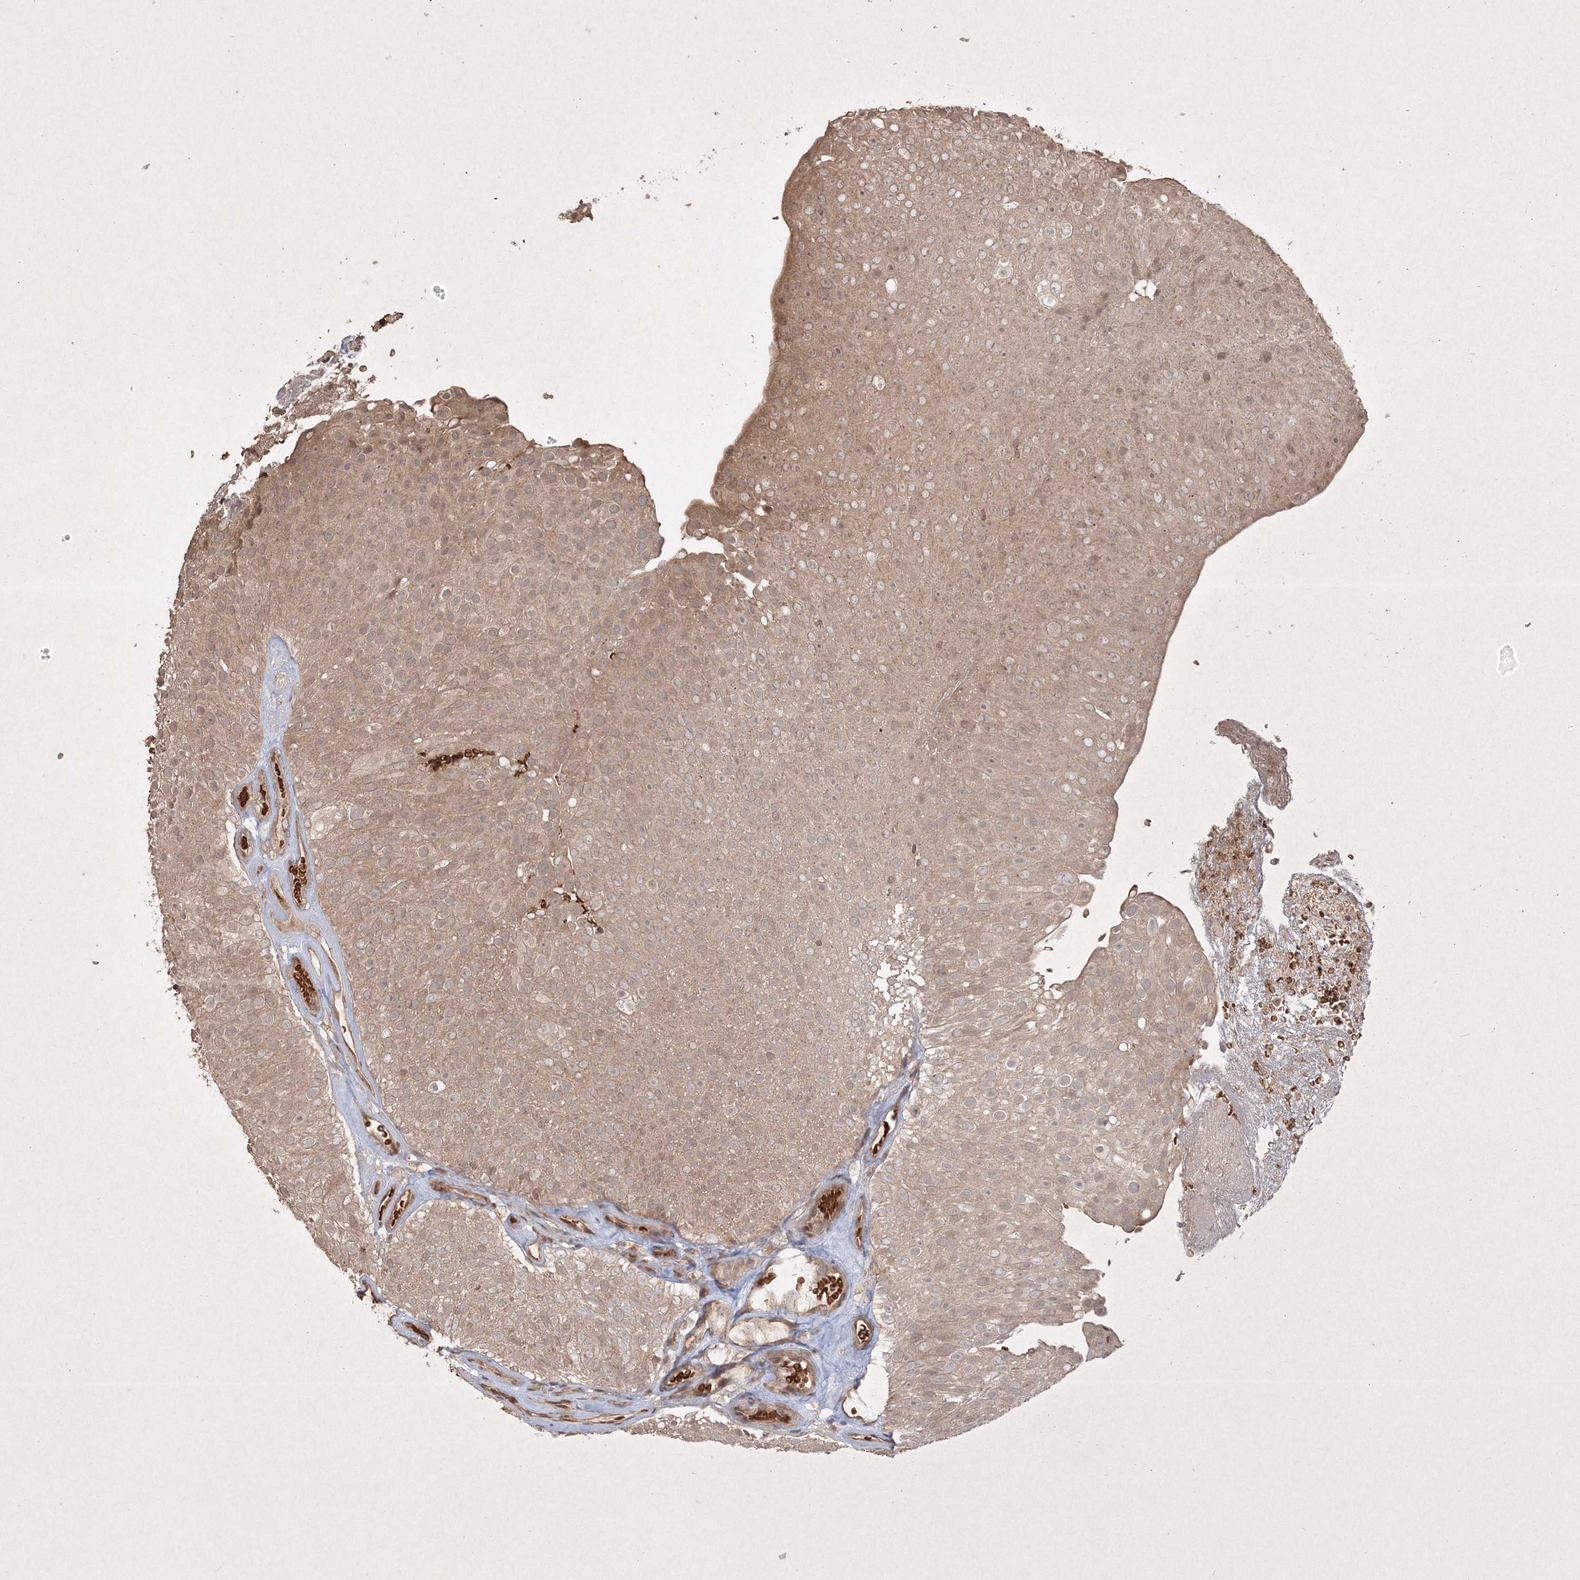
{"staining": {"intensity": "weak", "quantity": ">75%", "location": "cytoplasmic/membranous,nuclear"}, "tissue": "urothelial cancer", "cell_type": "Tumor cells", "image_type": "cancer", "snomed": [{"axis": "morphology", "description": "Urothelial carcinoma, Low grade"}, {"axis": "topography", "description": "Urinary bladder"}], "caption": "Protein staining of urothelial carcinoma (low-grade) tissue reveals weak cytoplasmic/membranous and nuclear positivity in approximately >75% of tumor cells.", "gene": "PELI3", "patient": {"sex": "male", "age": 78}}